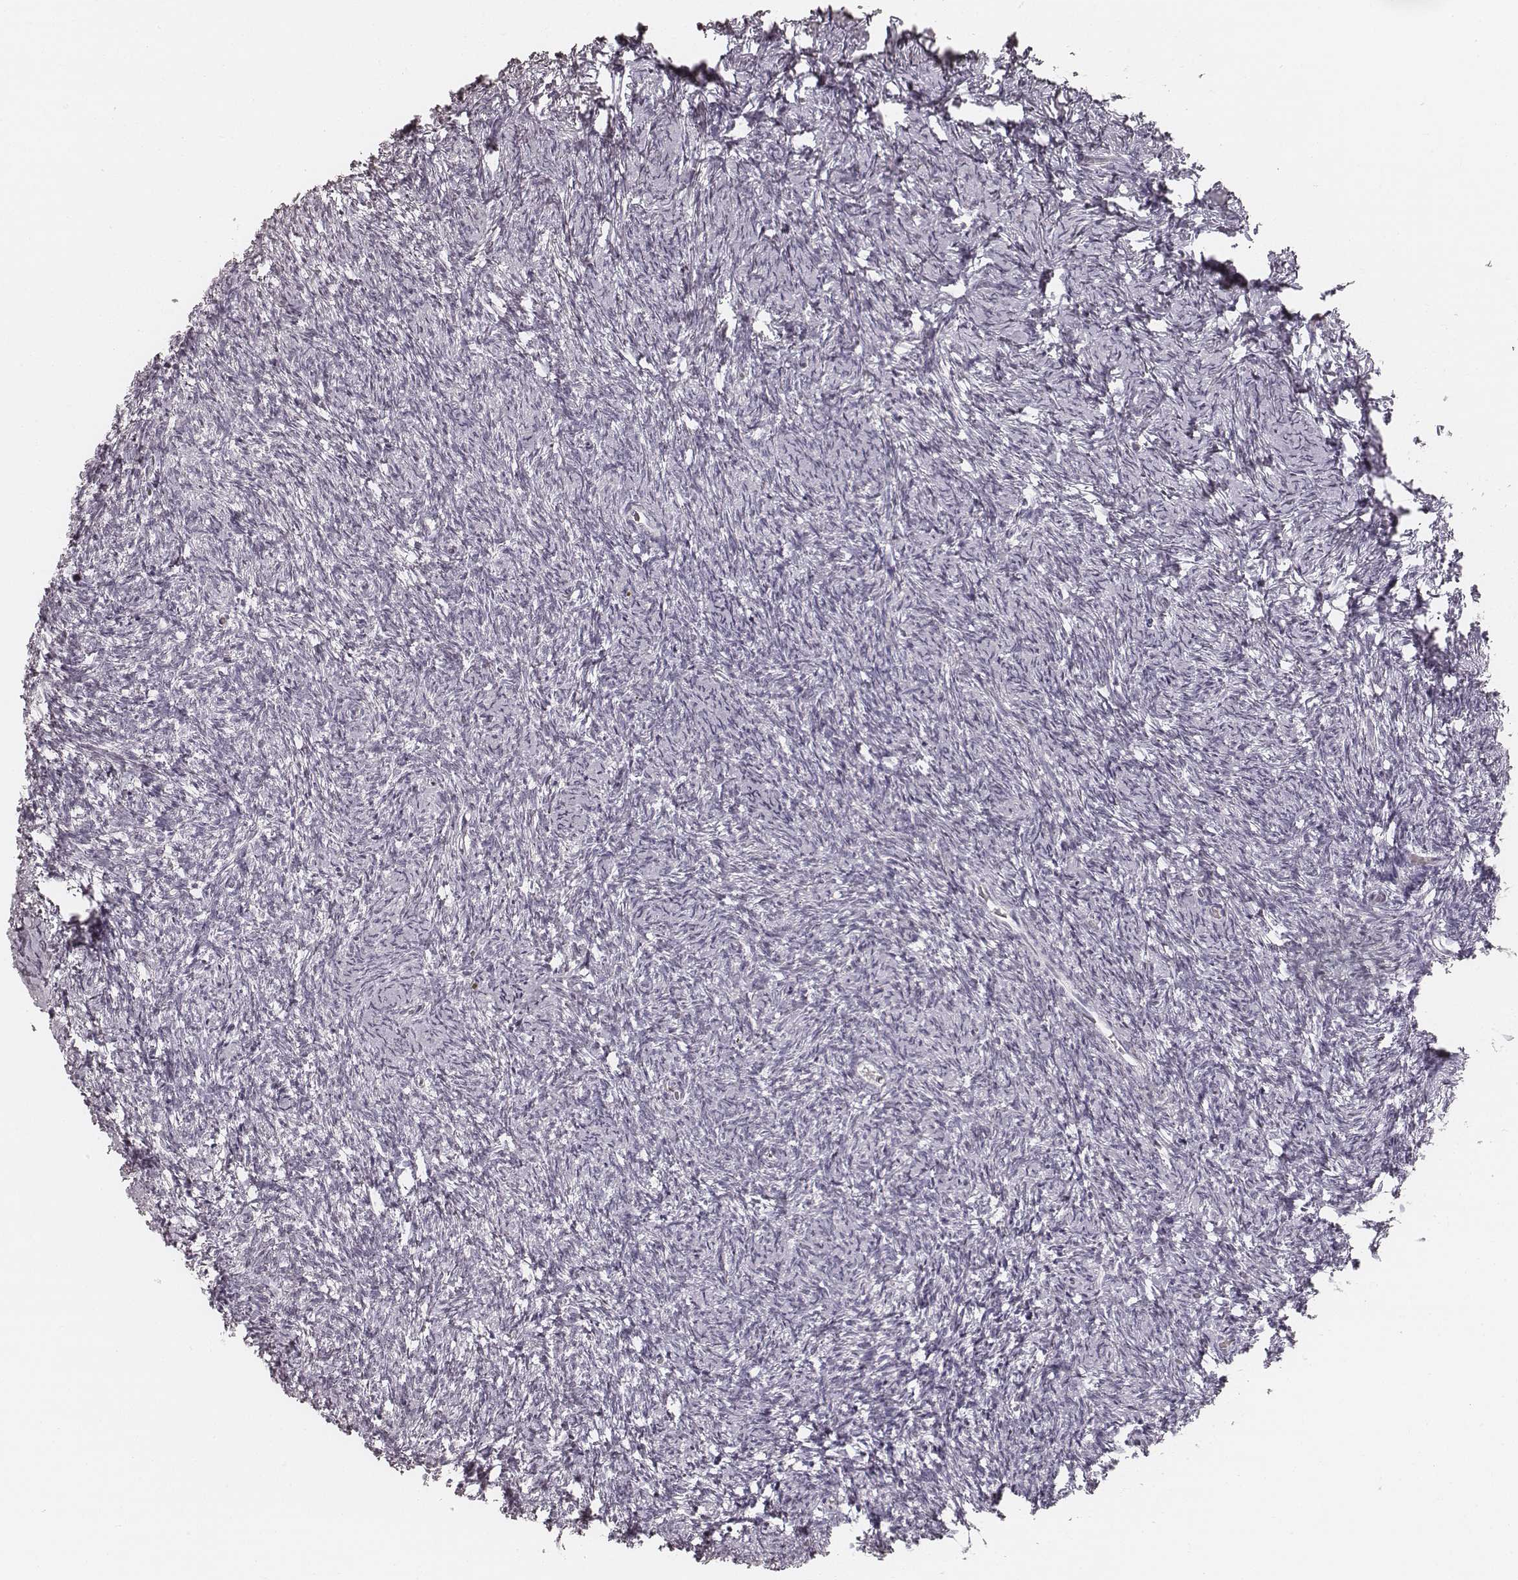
{"staining": {"intensity": "negative", "quantity": "none", "location": "none"}, "tissue": "ovary", "cell_type": "Ovarian stroma cells", "image_type": "normal", "snomed": [{"axis": "morphology", "description": "Normal tissue, NOS"}, {"axis": "topography", "description": "Ovary"}], "caption": "Human ovary stained for a protein using immunohistochemistry (IHC) reveals no staining in ovarian stroma cells.", "gene": "KRT26", "patient": {"sex": "female", "age": 39}}